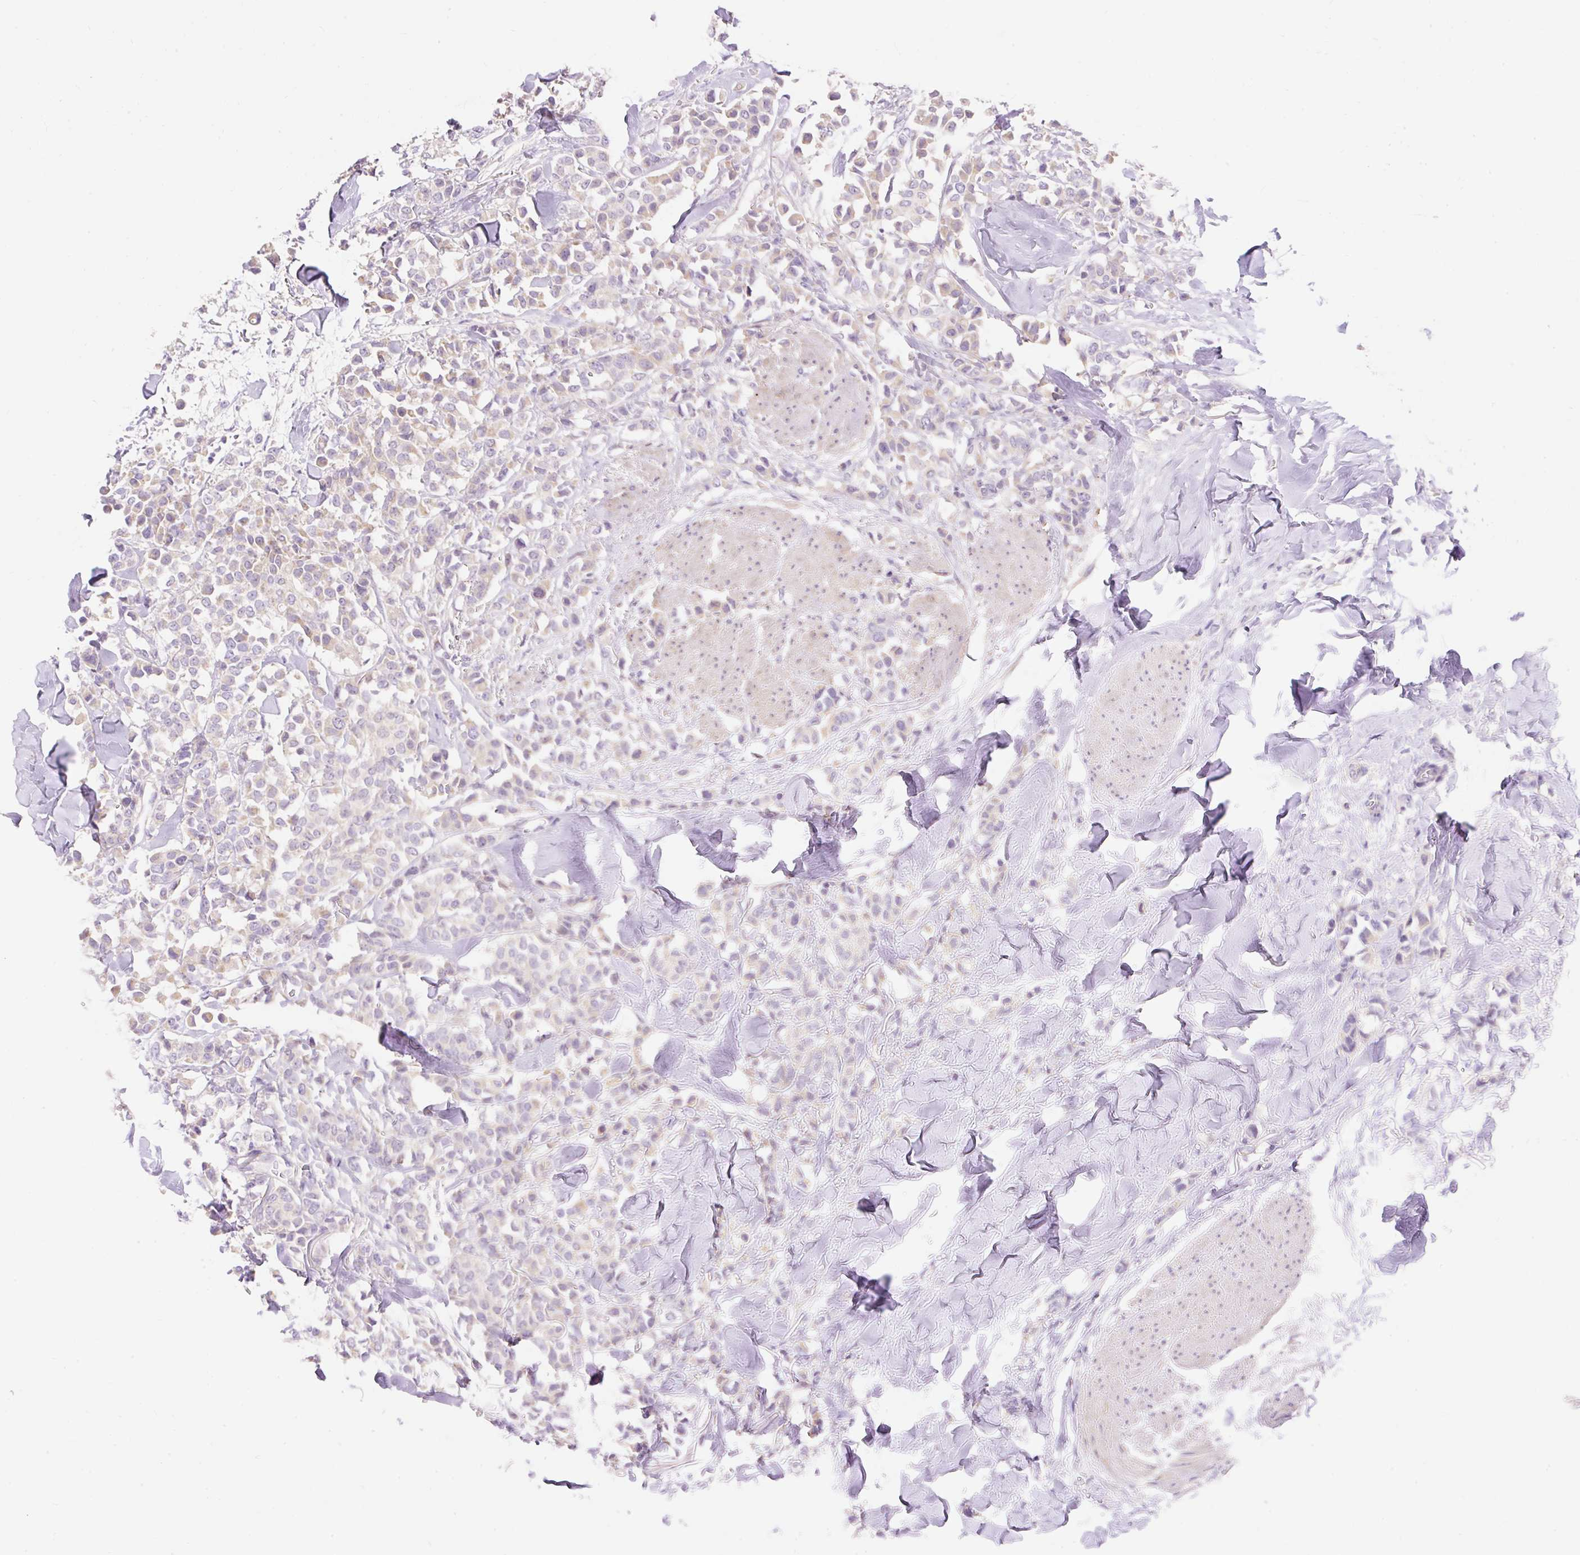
{"staining": {"intensity": "negative", "quantity": "none", "location": "none"}, "tissue": "breast cancer", "cell_type": "Tumor cells", "image_type": "cancer", "snomed": [{"axis": "morphology", "description": "Lobular carcinoma"}, {"axis": "topography", "description": "Breast"}], "caption": "Tumor cells show no significant expression in lobular carcinoma (breast).", "gene": "PMAIP1", "patient": {"sex": "female", "age": 91}}